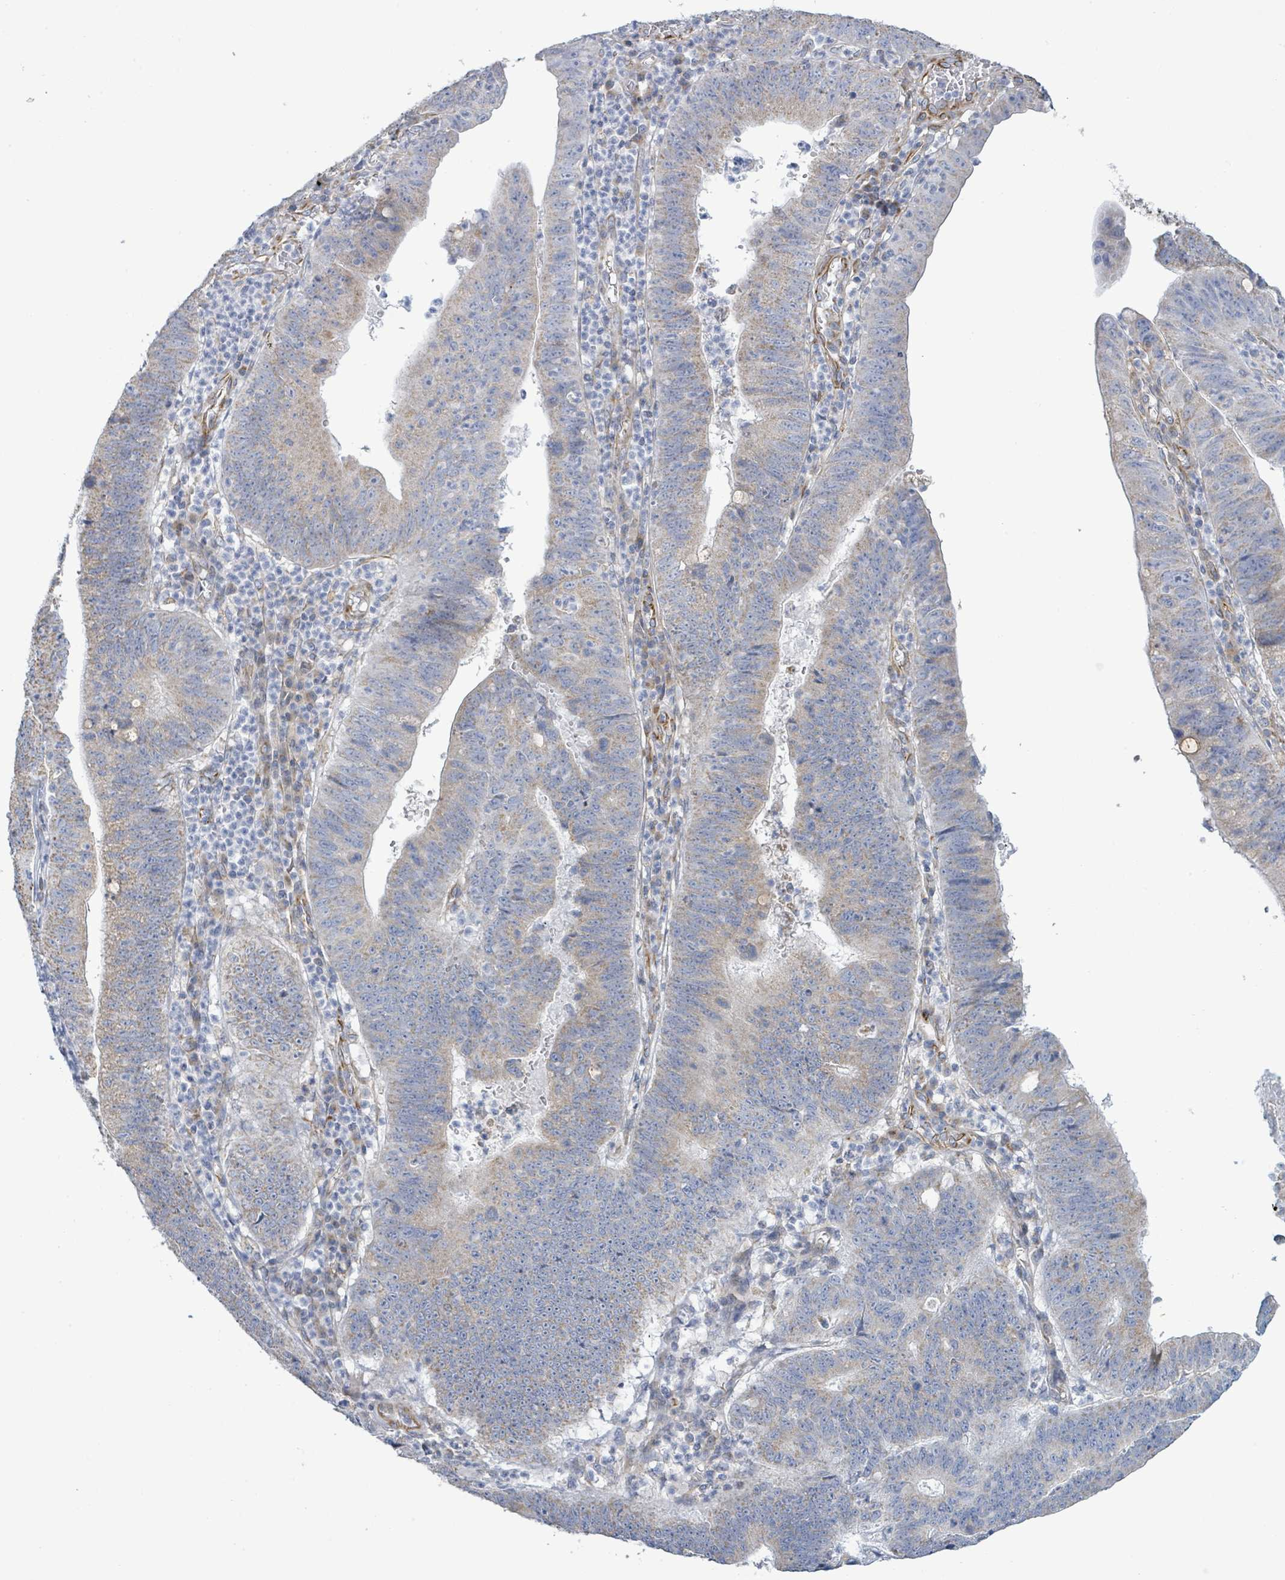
{"staining": {"intensity": "weak", "quantity": "25%-75%", "location": "cytoplasmic/membranous"}, "tissue": "stomach cancer", "cell_type": "Tumor cells", "image_type": "cancer", "snomed": [{"axis": "morphology", "description": "Adenocarcinoma, NOS"}, {"axis": "topography", "description": "Stomach"}], "caption": "Human stomach cancer stained with a protein marker shows weak staining in tumor cells.", "gene": "ALG12", "patient": {"sex": "male", "age": 59}}